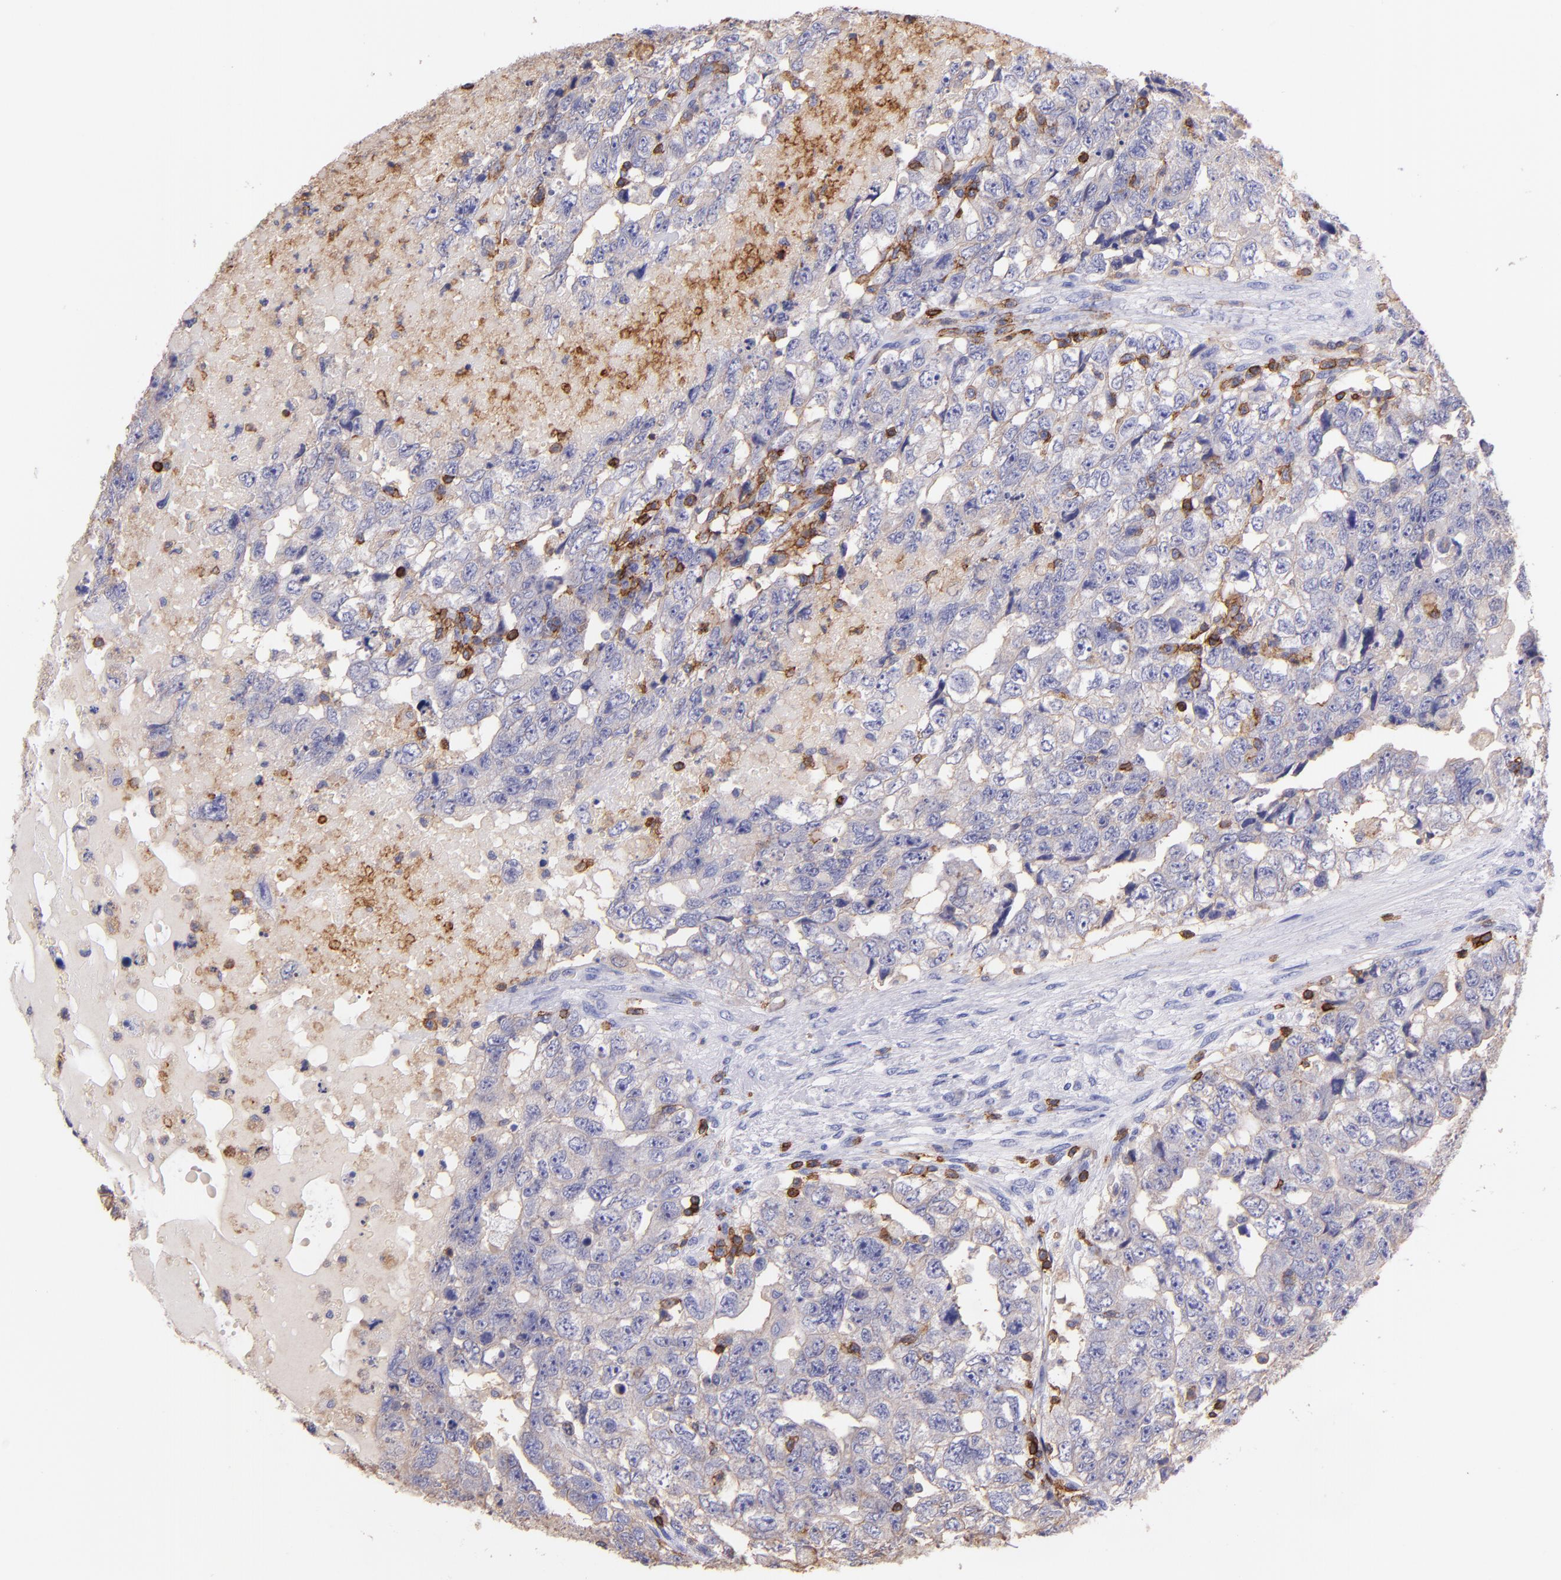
{"staining": {"intensity": "weak", "quantity": "<25%", "location": "cytoplasmic/membranous"}, "tissue": "testis cancer", "cell_type": "Tumor cells", "image_type": "cancer", "snomed": [{"axis": "morphology", "description": "Carcinoma, Embryonal, NOS"}, {"axis": "topography", "description": "Testis"}], "caption": "High magnification brightfield microscopy of testis cancer stained with DAB (brown) and counterstained with hematoxylin (blue): tumor cells show no significant positivity.", "gene": "SPN", "patient": {"sex": "male", "age": 36}}